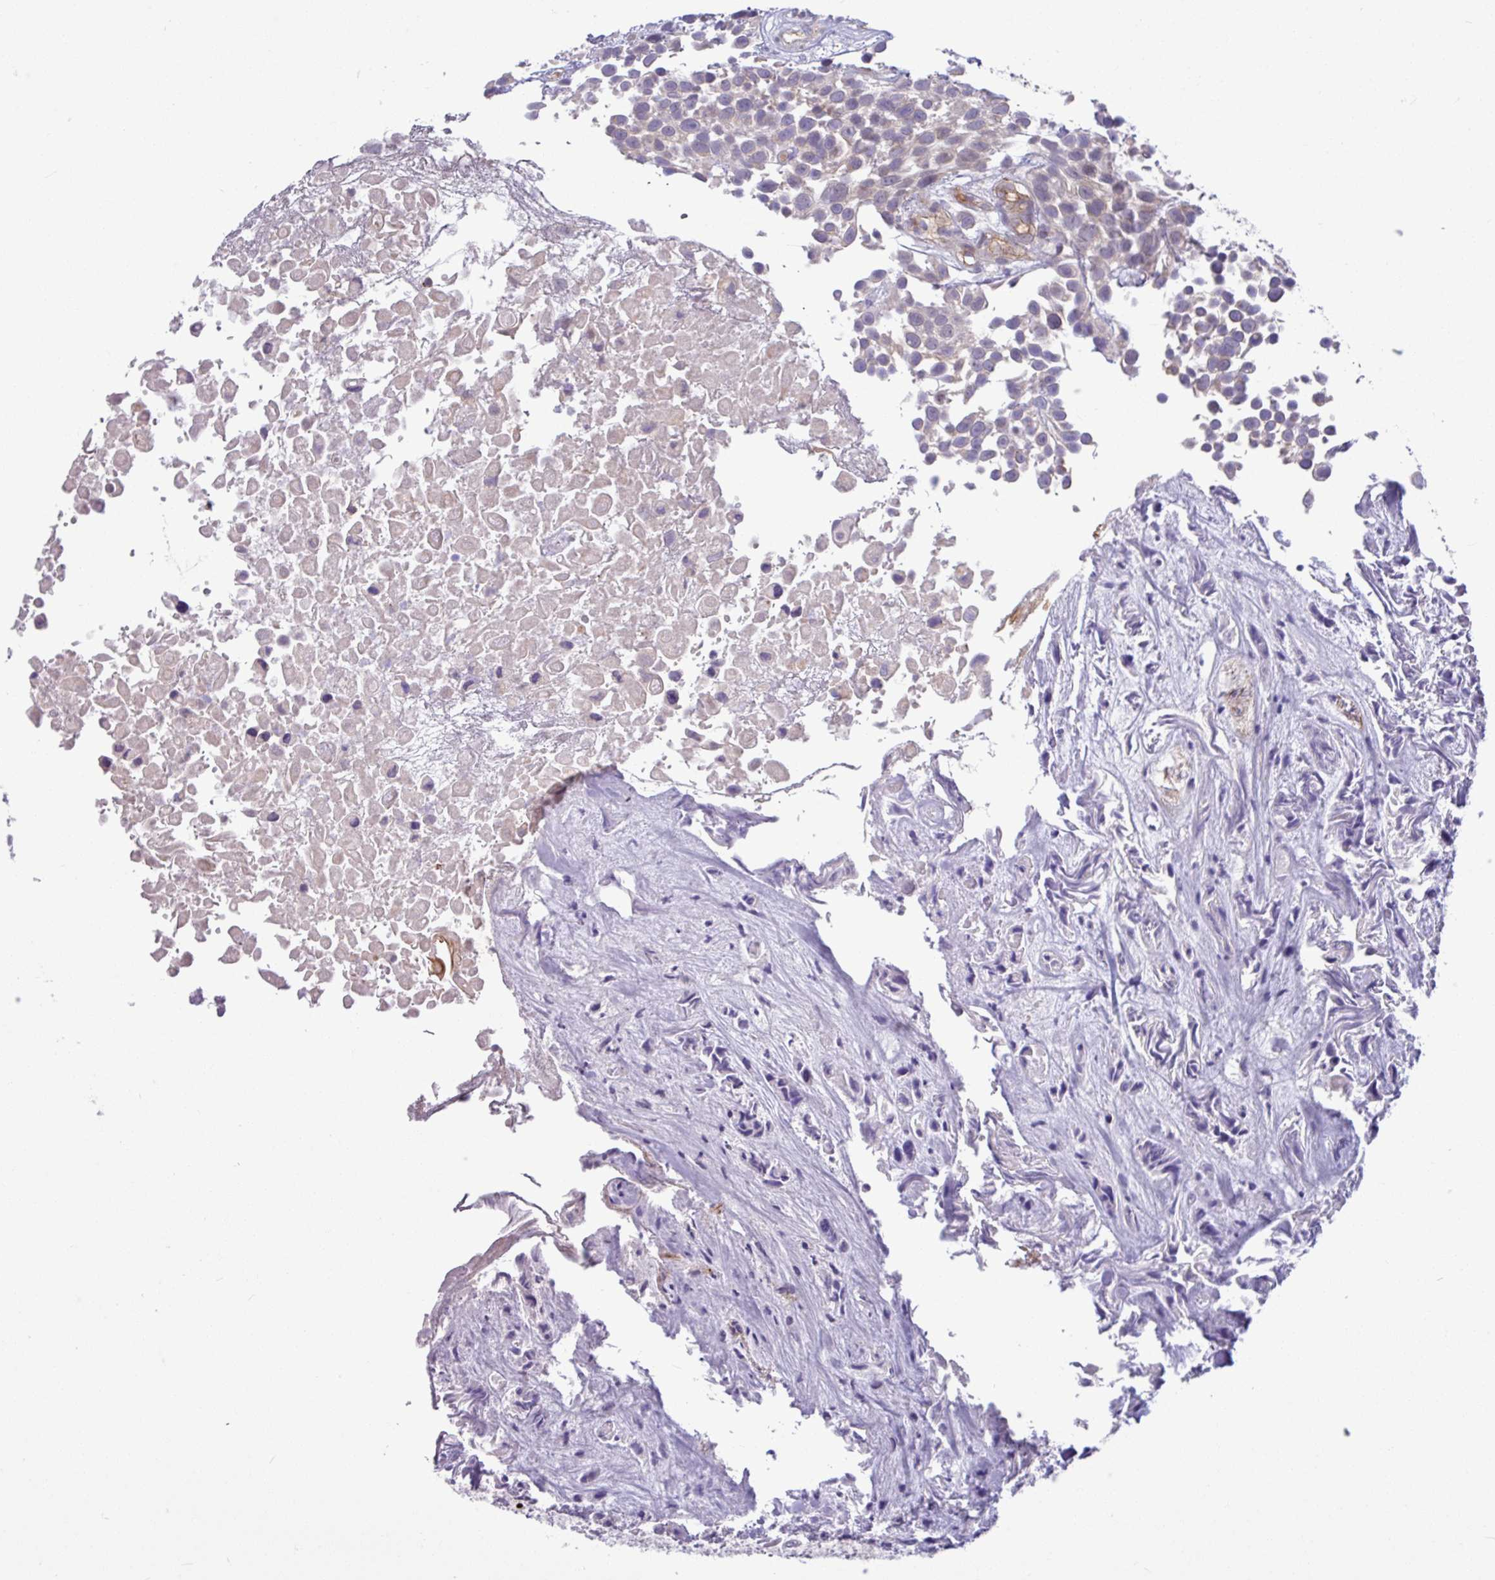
{"staining": {"intensity": "negative", "quantity": "none", "location": "none"}, "tissue": "urothelial cancer", "cell_type": "Tumor cells", "image_type": "cancer", "snomed": [{"axis": "morphology", "description": "Urothelial carcinoma, High grade"}, {"axis": "topography", "description": "Urinary bladder"}], "caption": "Immunohistochemistry micrograph of neoplastic tissue: high-grade urothelial carcinoma stained with DAB (3,3'-diaminobenzidine) reveals no significant protein expression in tumor cells.", "gene": "B4GALNT4", "patient": {"sex": "male", "age": 56}}